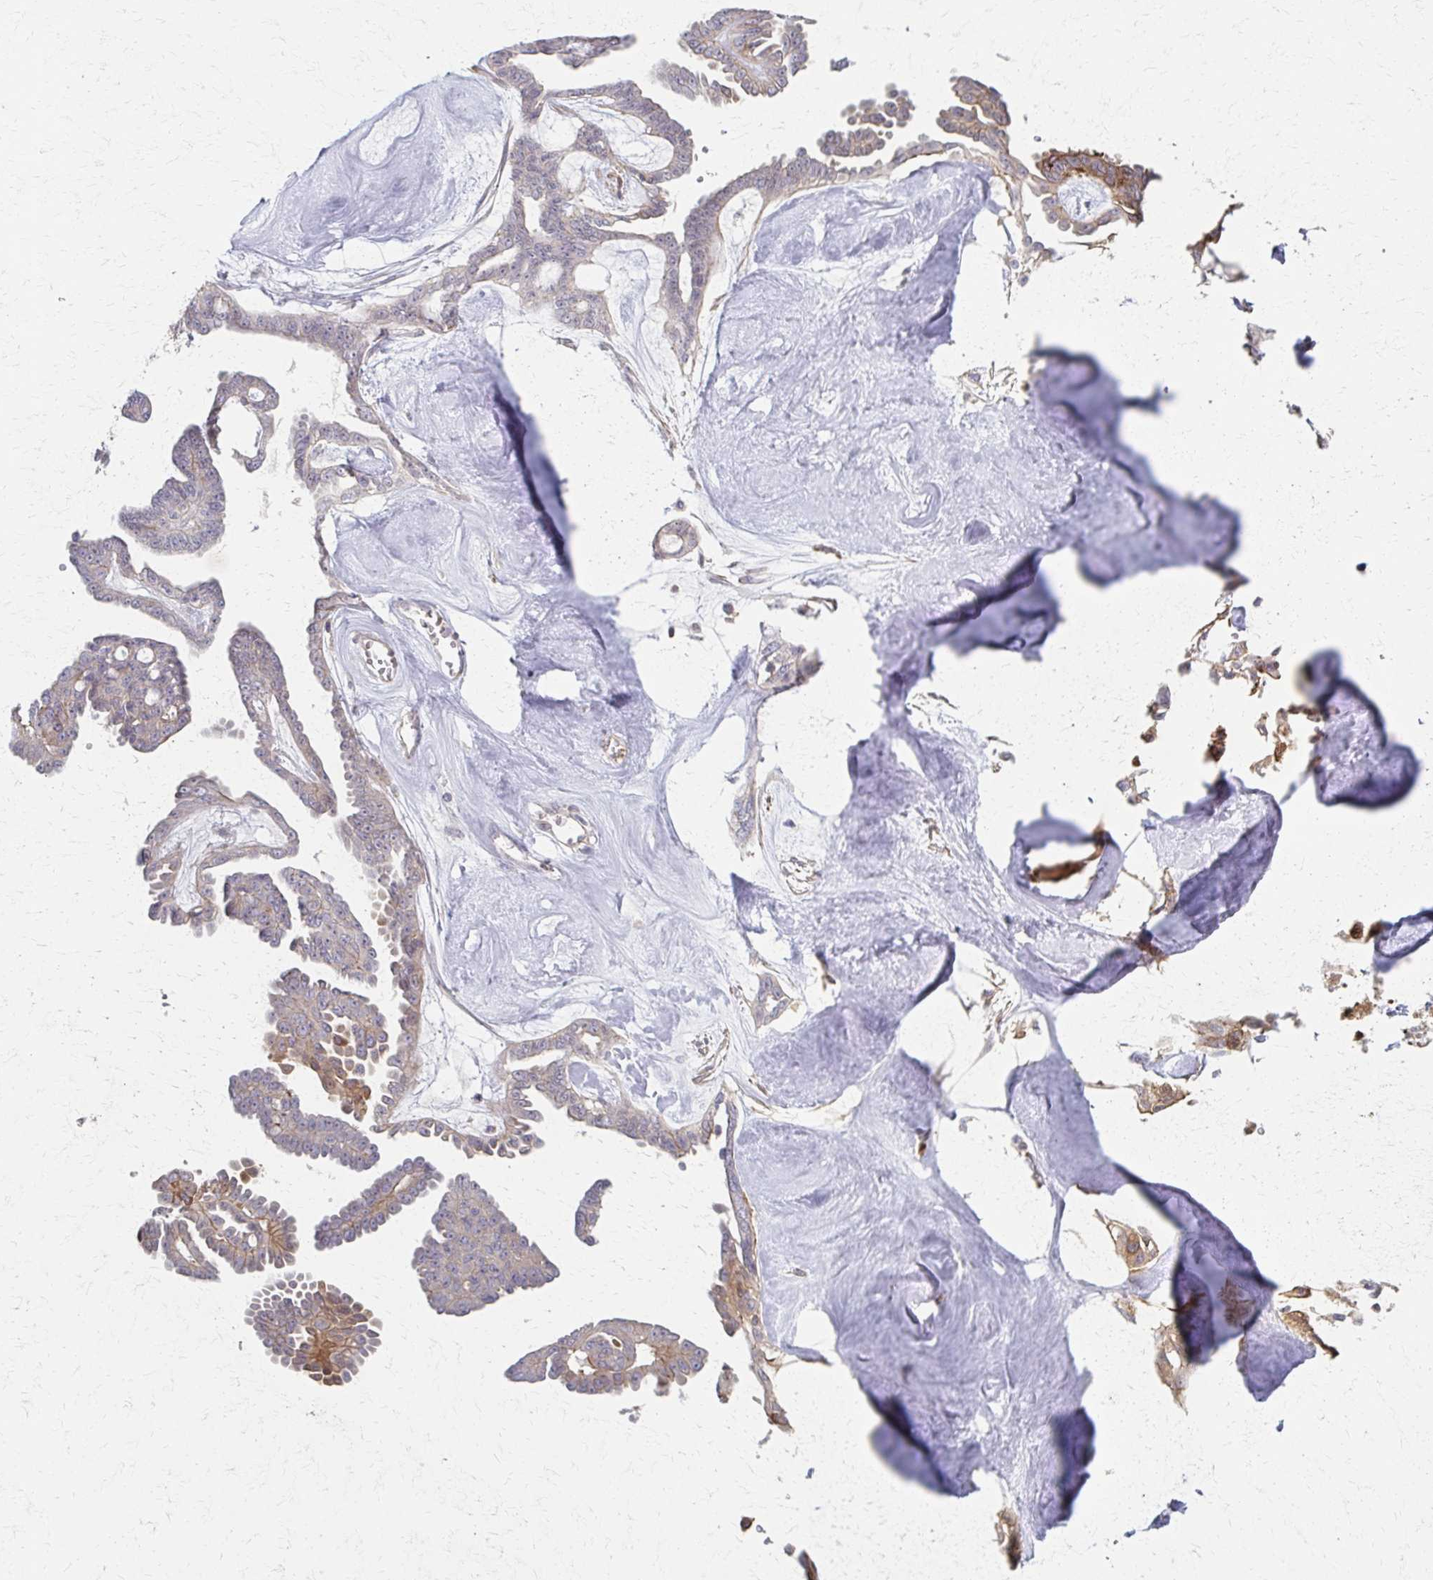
{"staining": {"intensity": "weak", "quantity": "<25%", "location": "cytoplasmic/membranous"}, "tissue": "ovarian cancer", "cell_type": "Tumor cells", "image_type": "cancer", "snomed": [{"axis": "morphology", "description": "Cystadenocarcinoma, serous, NOS"}, {"axis": "topography", "description": "Ovary"}], "caption": "An image of human ovarian serous cystadenocarcinoma is negative for staining in tumor cells.", "gene": "EOLA2", "patient": {"sex": "female", "age": 71}}